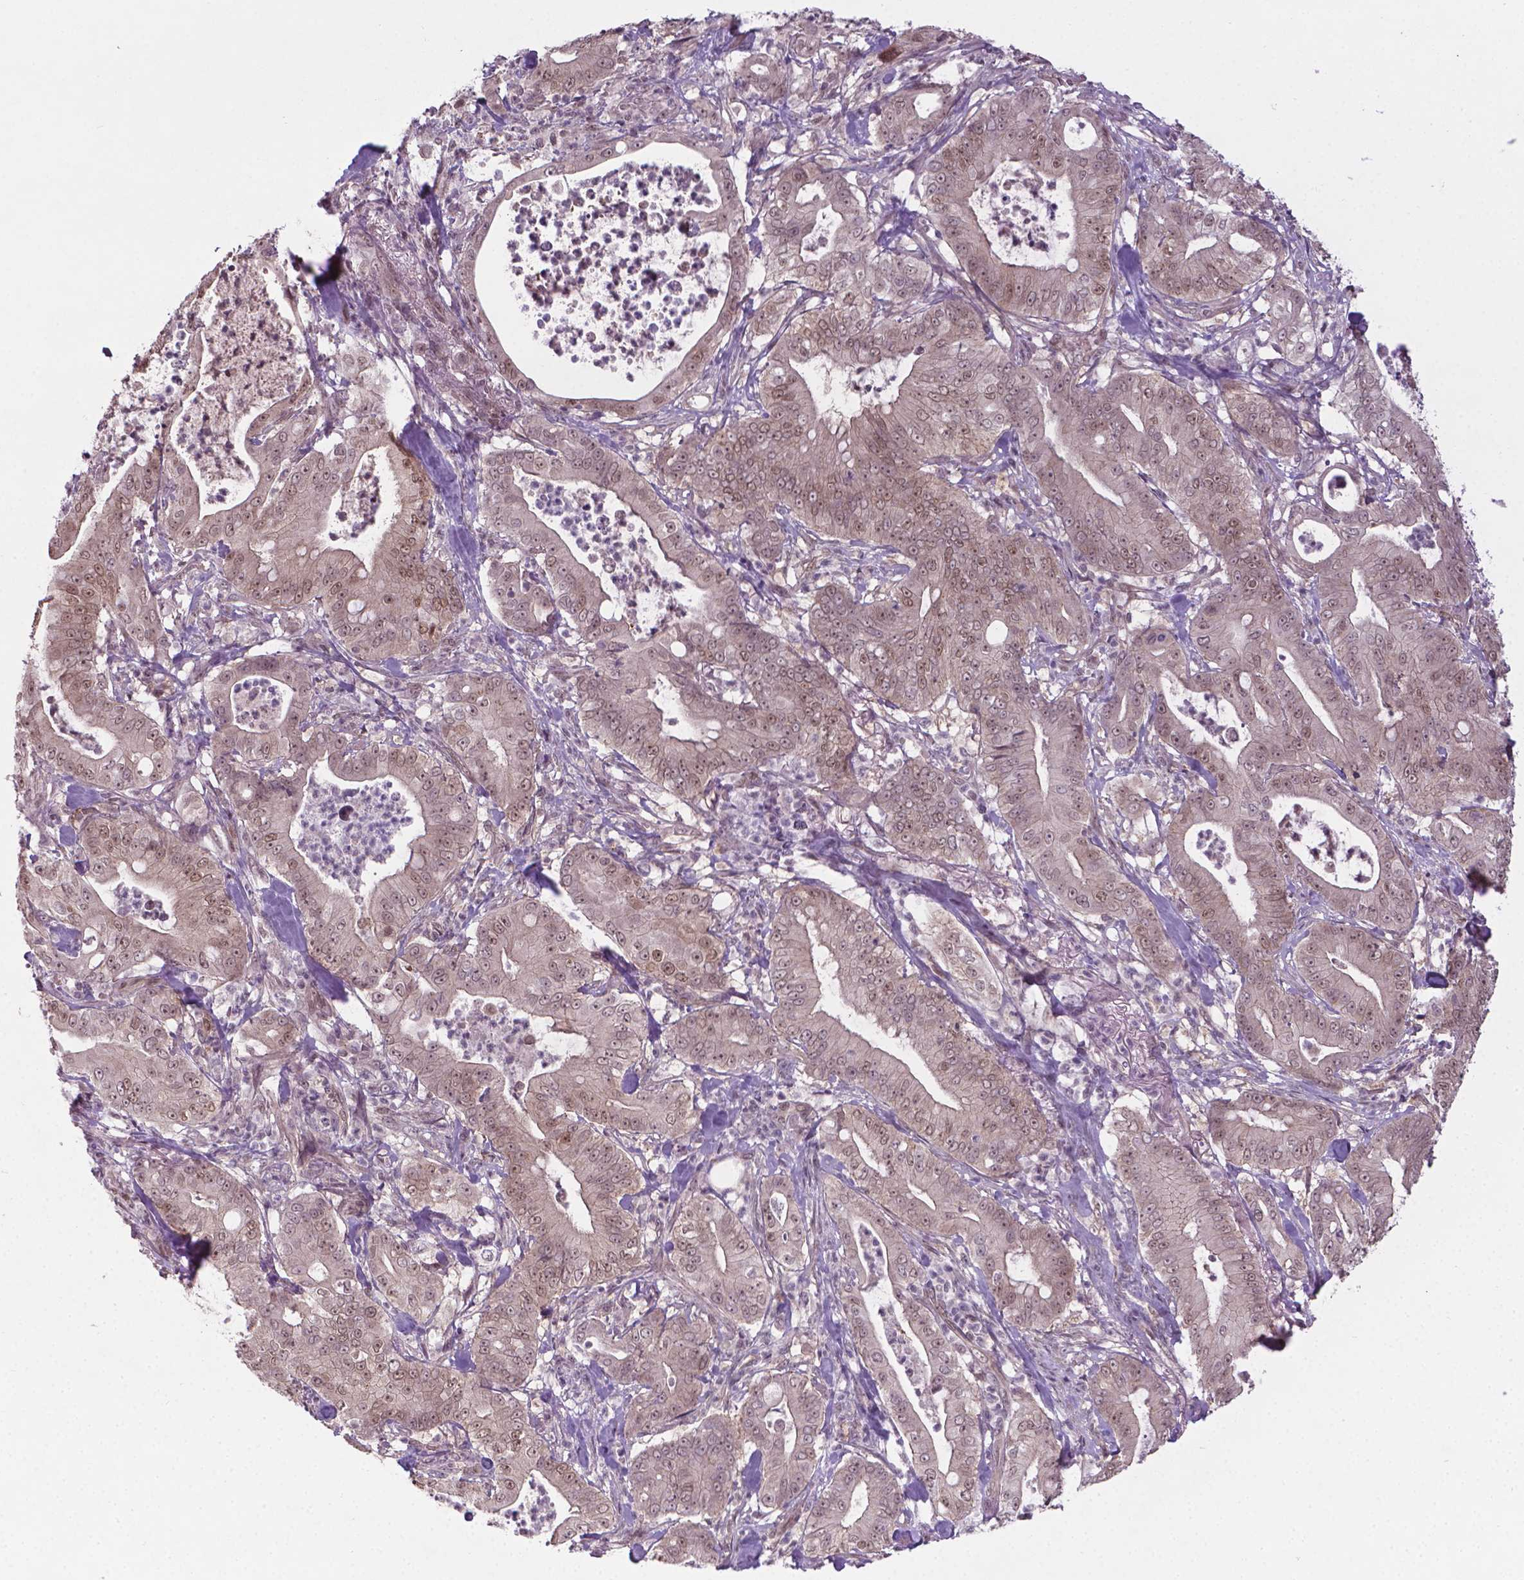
{"staining": {"intensity": "weak", "quantity": ">75%", "location": "nuclear"}, "tissue": "pancreatic cancer", "cell_type": "Tumor cells", "image_type": "cancer", "snomed": [{"axis": "morphology", "description": "Adenocarcinoma, NOS"}, {"axis": "topography", "description": "Pancreas"}], "caption": "Weak nuclear staining is seen in approximately >75% of tumor cells in pancreatic adenocarcinoma. The staining was performed using DAB (3,3'-diaminobenzidine) to visualize the protein expression in brown, while the nuclei were stained in blue with hematoxylin (Magnification: 20x).", "gene": "ANKRD54", "patient": {"sex": "male", "age": 71}}